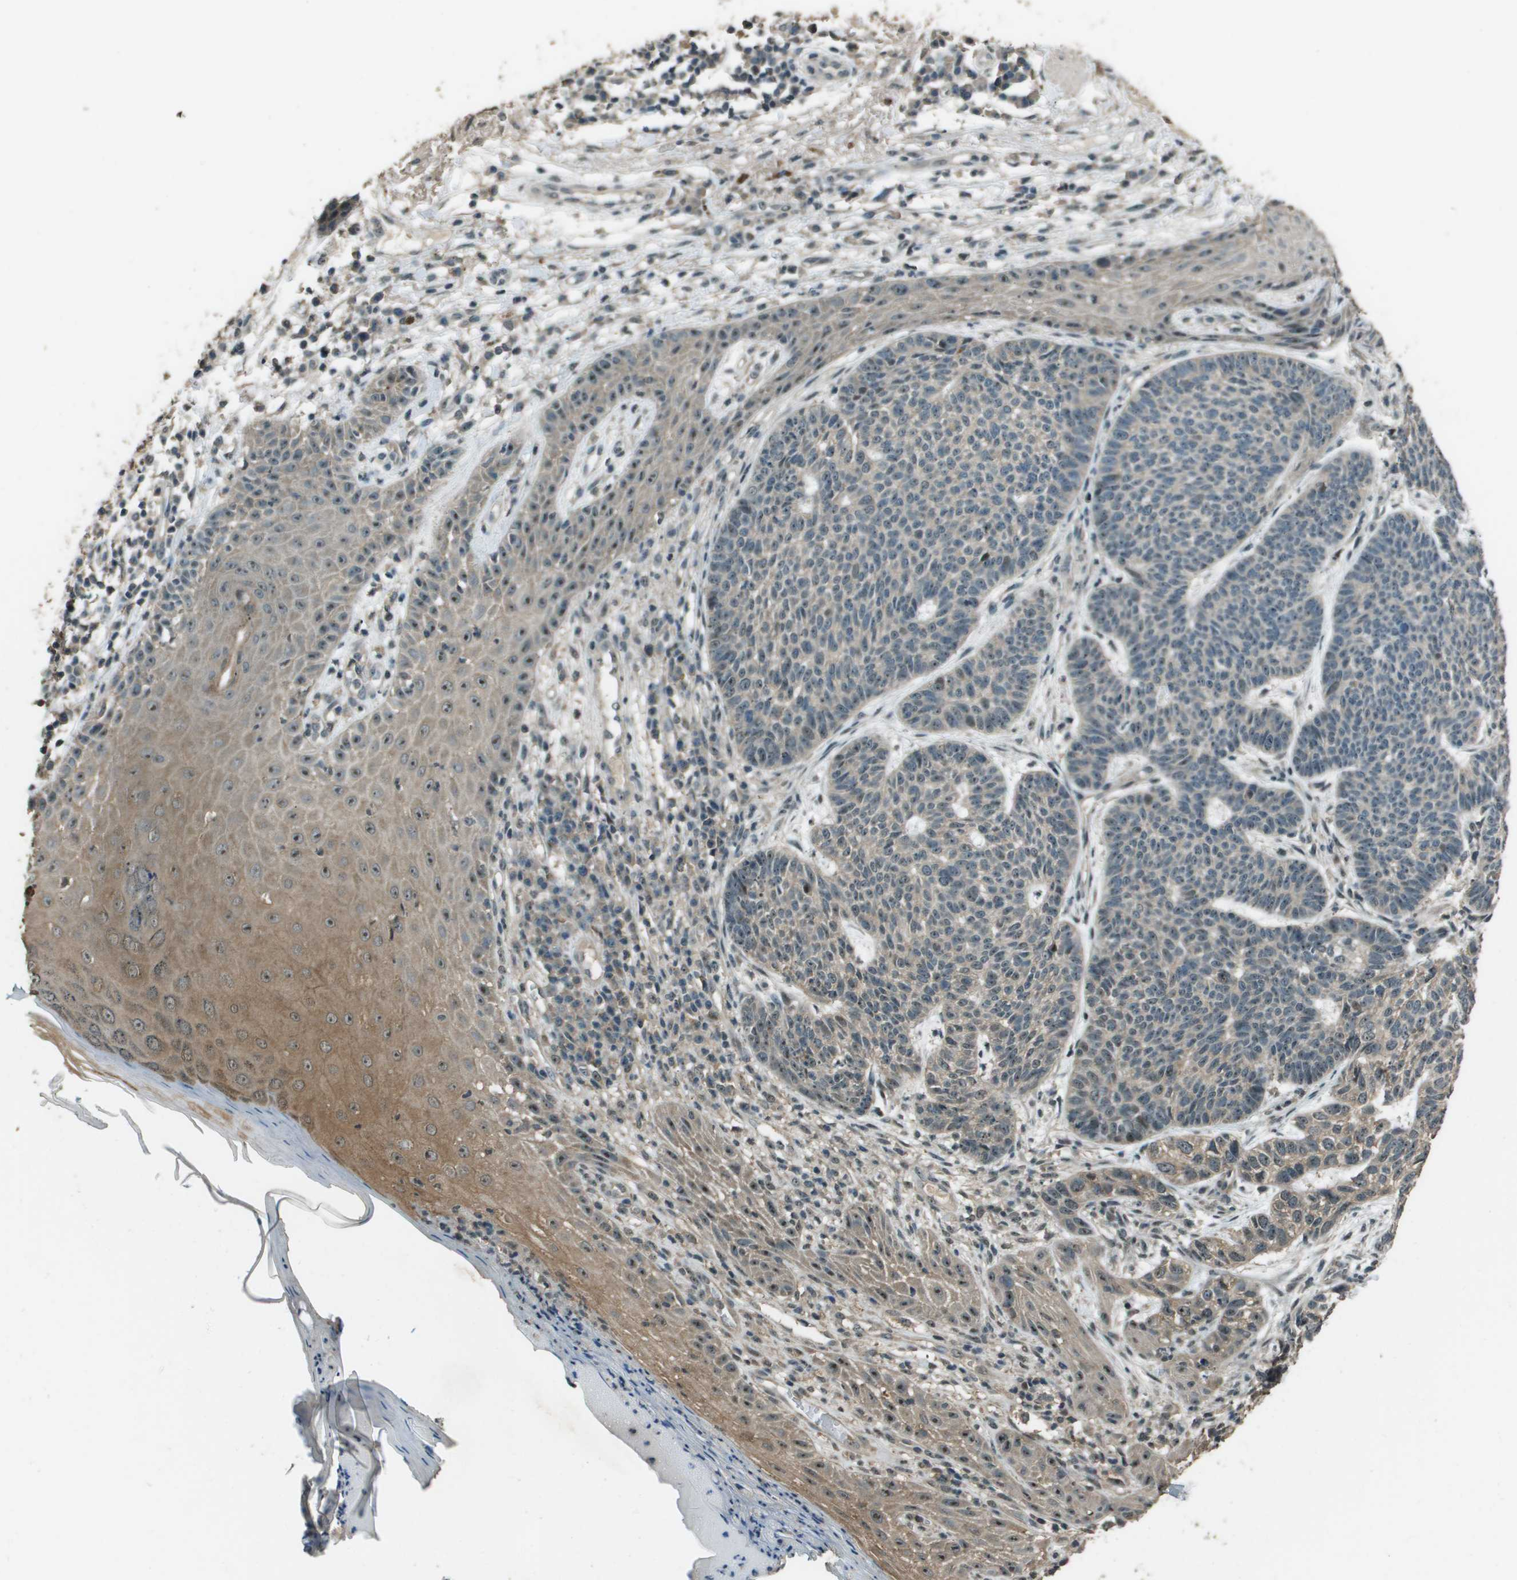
{"staining": {"intensity": "weak", "quantity": "25%-75%", "location": "cytoplasmic/membranous"}, "tissue": "skin cancer", "cell_type": "Tumor cells", "image_type": "cancer", "snomed": [{"axis": "morphology", "description": "Normal tissue, NOS"}, {"axis": "morphology", "description": "Basal cell carcinoma"}, {"axis": "topography", "description": "Skin"}], "caption": "Immunohistochemistry (IHC) photomicrograph of neoplastic tissue: skin cancer (basal cell carcinoma) stained using immunohistochemistry shows low levels of weak protein expression localized specifically in the cytoplasmic/membranous of tumor cells, appearing as a cytoplasmic/membranous brown color.", "gene": "SDC3", "patient": {"sex": "male", "age": 79}}